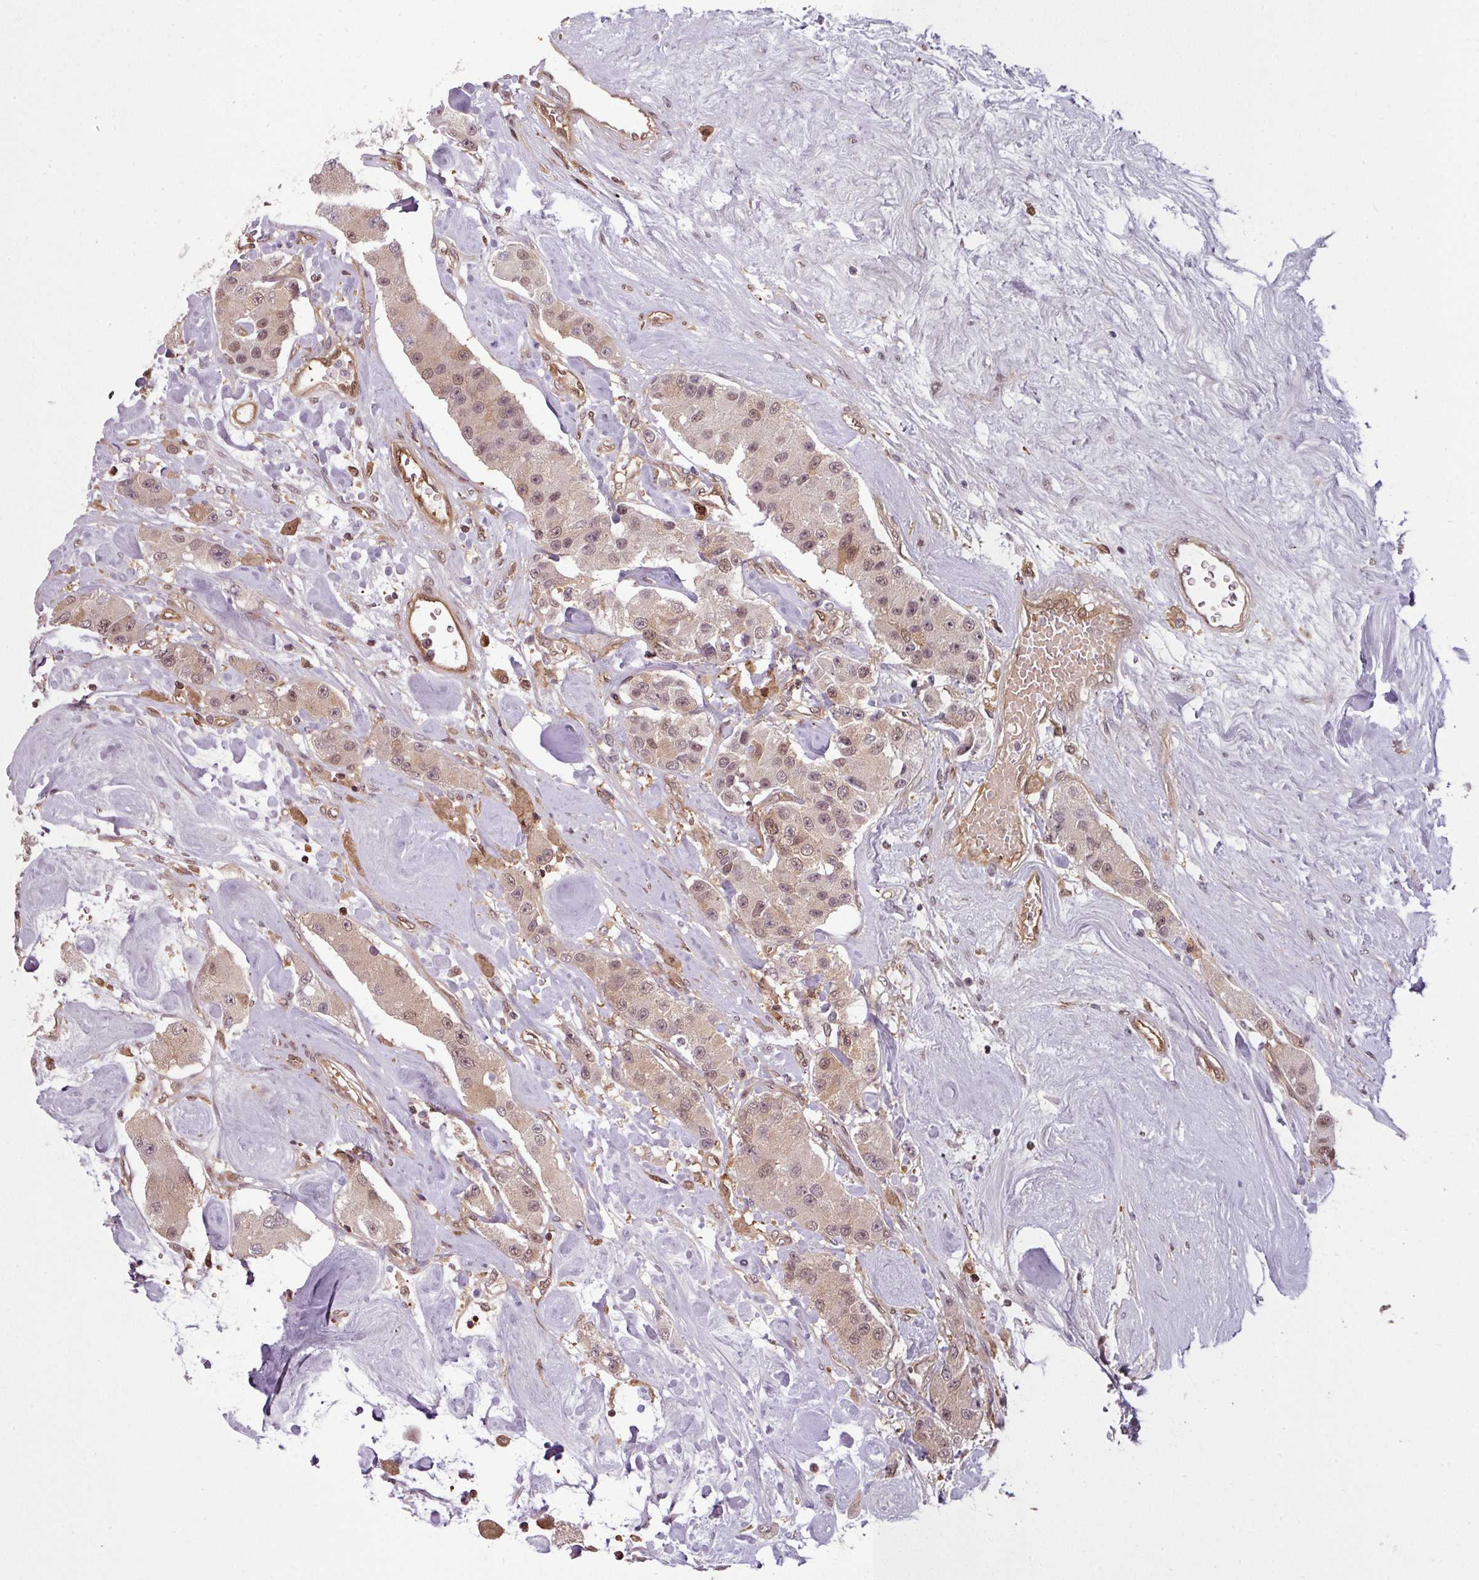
{"staining": {"intensity": "weak", "quantity": "25%-75%", "location": "nuclear"}, "tissue": "carcinoid", "cell_type": "Tumor cells", "image_type": "cancer", "snomed": [{"axis": "morphology", "description": "Carcinoid, malignant, NOS"}, {"axis": "topography", "description": "Pancreas"}], "caption": "DAB (3,3'-diaminobenzidine) immunohistochemical staining of carcinoid (malignant) reveals weak nuclear protein staining in approximately 25%-75% of tumor cells. The protein is shown in brown color, while the nuclei are stained blue.", "gene": "KCTD11", "patient": {"sex": "male", "age": 41}}